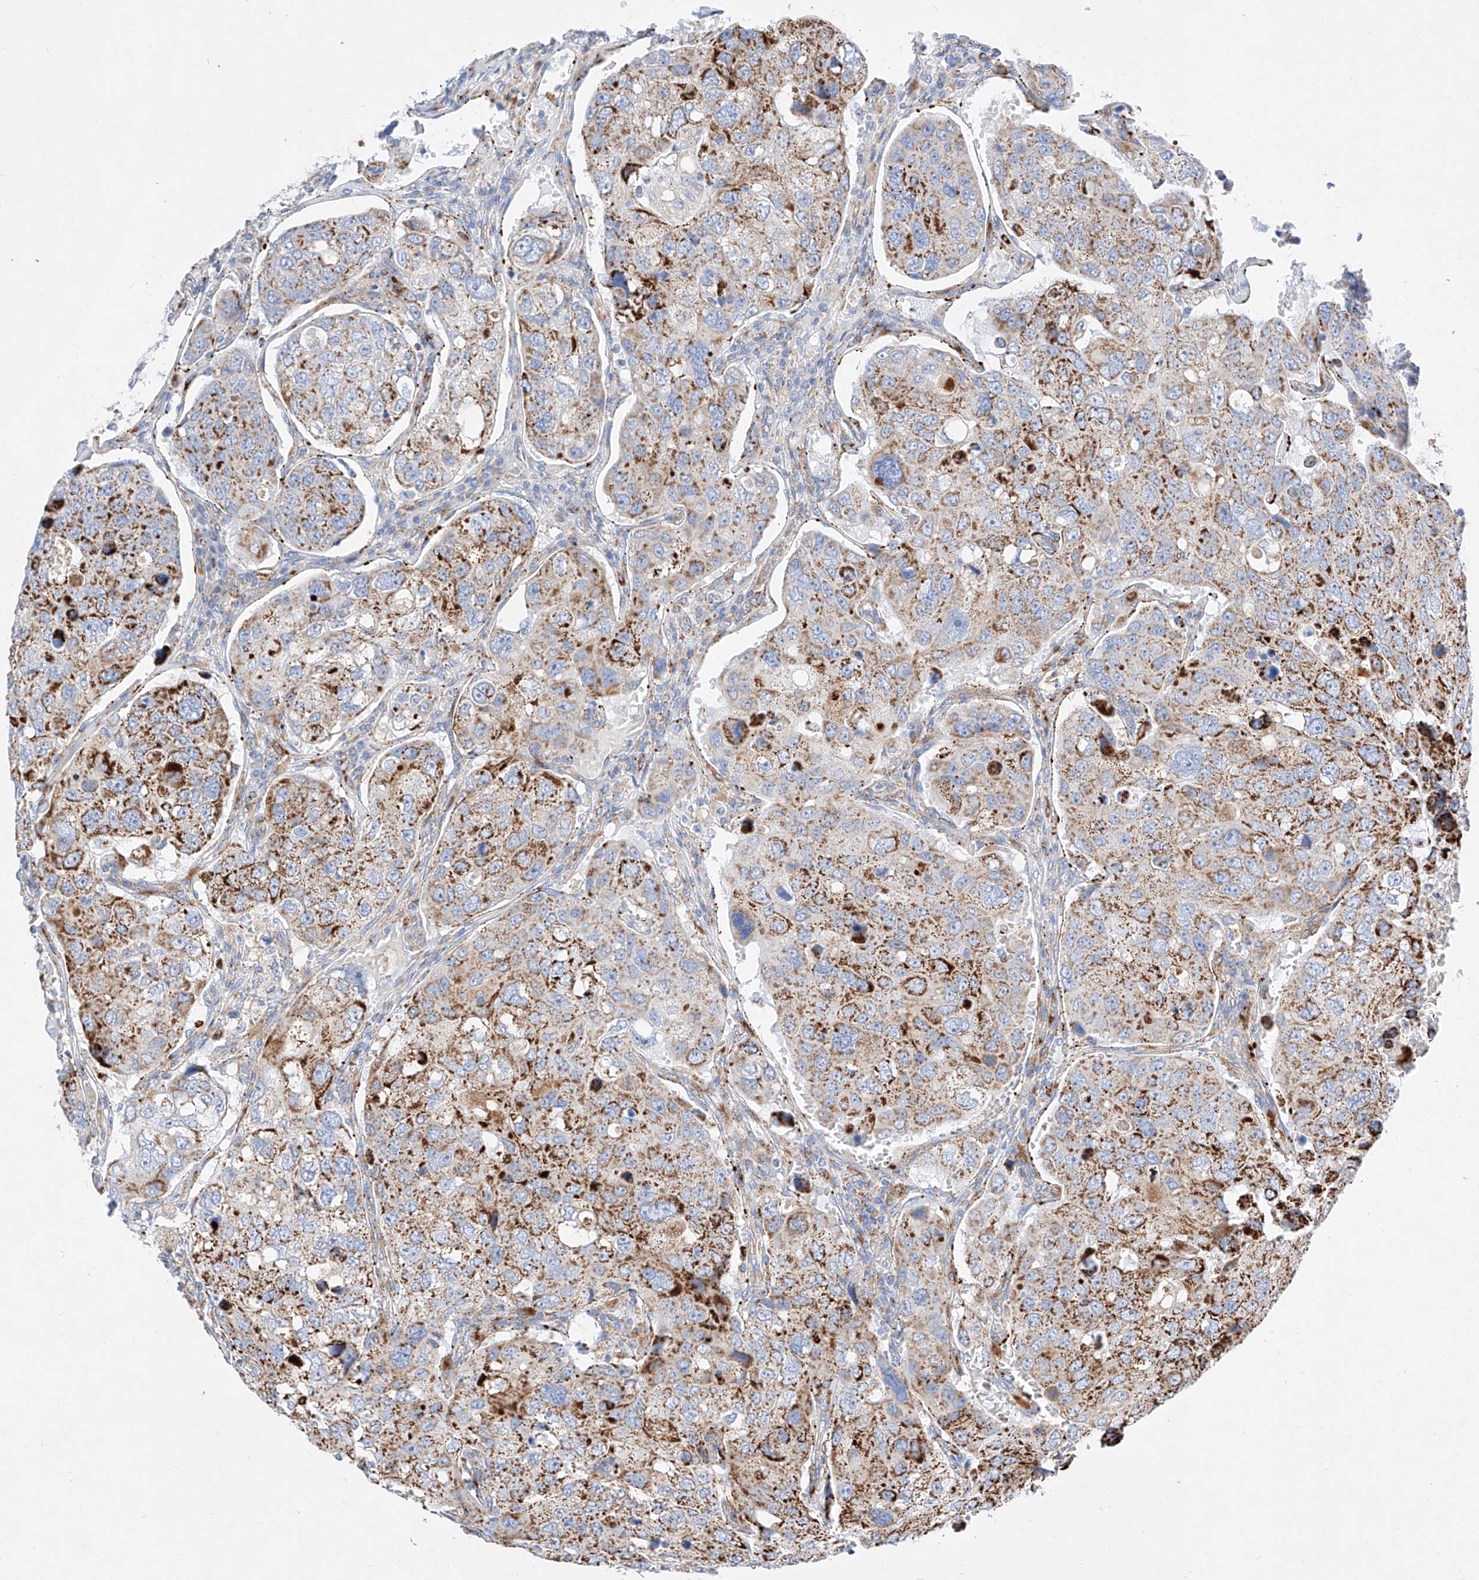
{"staining": {"intensity": "moderate", "quantity": "25%-75%", "location": "cytoplasmic/membranous"}, "tissue": "urothelial cancer", "cell_type": "Tumor cells", "image_type": "cancer", "snomed": [{"axis": "morphology", "description": "Urothelial carcinoma, High grade"}, {"axis": "topography", "description": "Lymph node"}, {"axis": "topography", "description": "Urinary bladder"}], "caption": "IHC staining of urothelial carcinoma (high-grade), which demonstrates medium levels of moderate cytoplasmic/membranous staining in about 25%-75% of tumor cells indicating moderate cytoplasmic/membranous protein staining. The staining was performed using DAB (brown) for protein detection and nuclei were counterstained in hematoxylin (blue).", "gene": "C6orf62", "patient": {"sex": "male", "age": 51}}